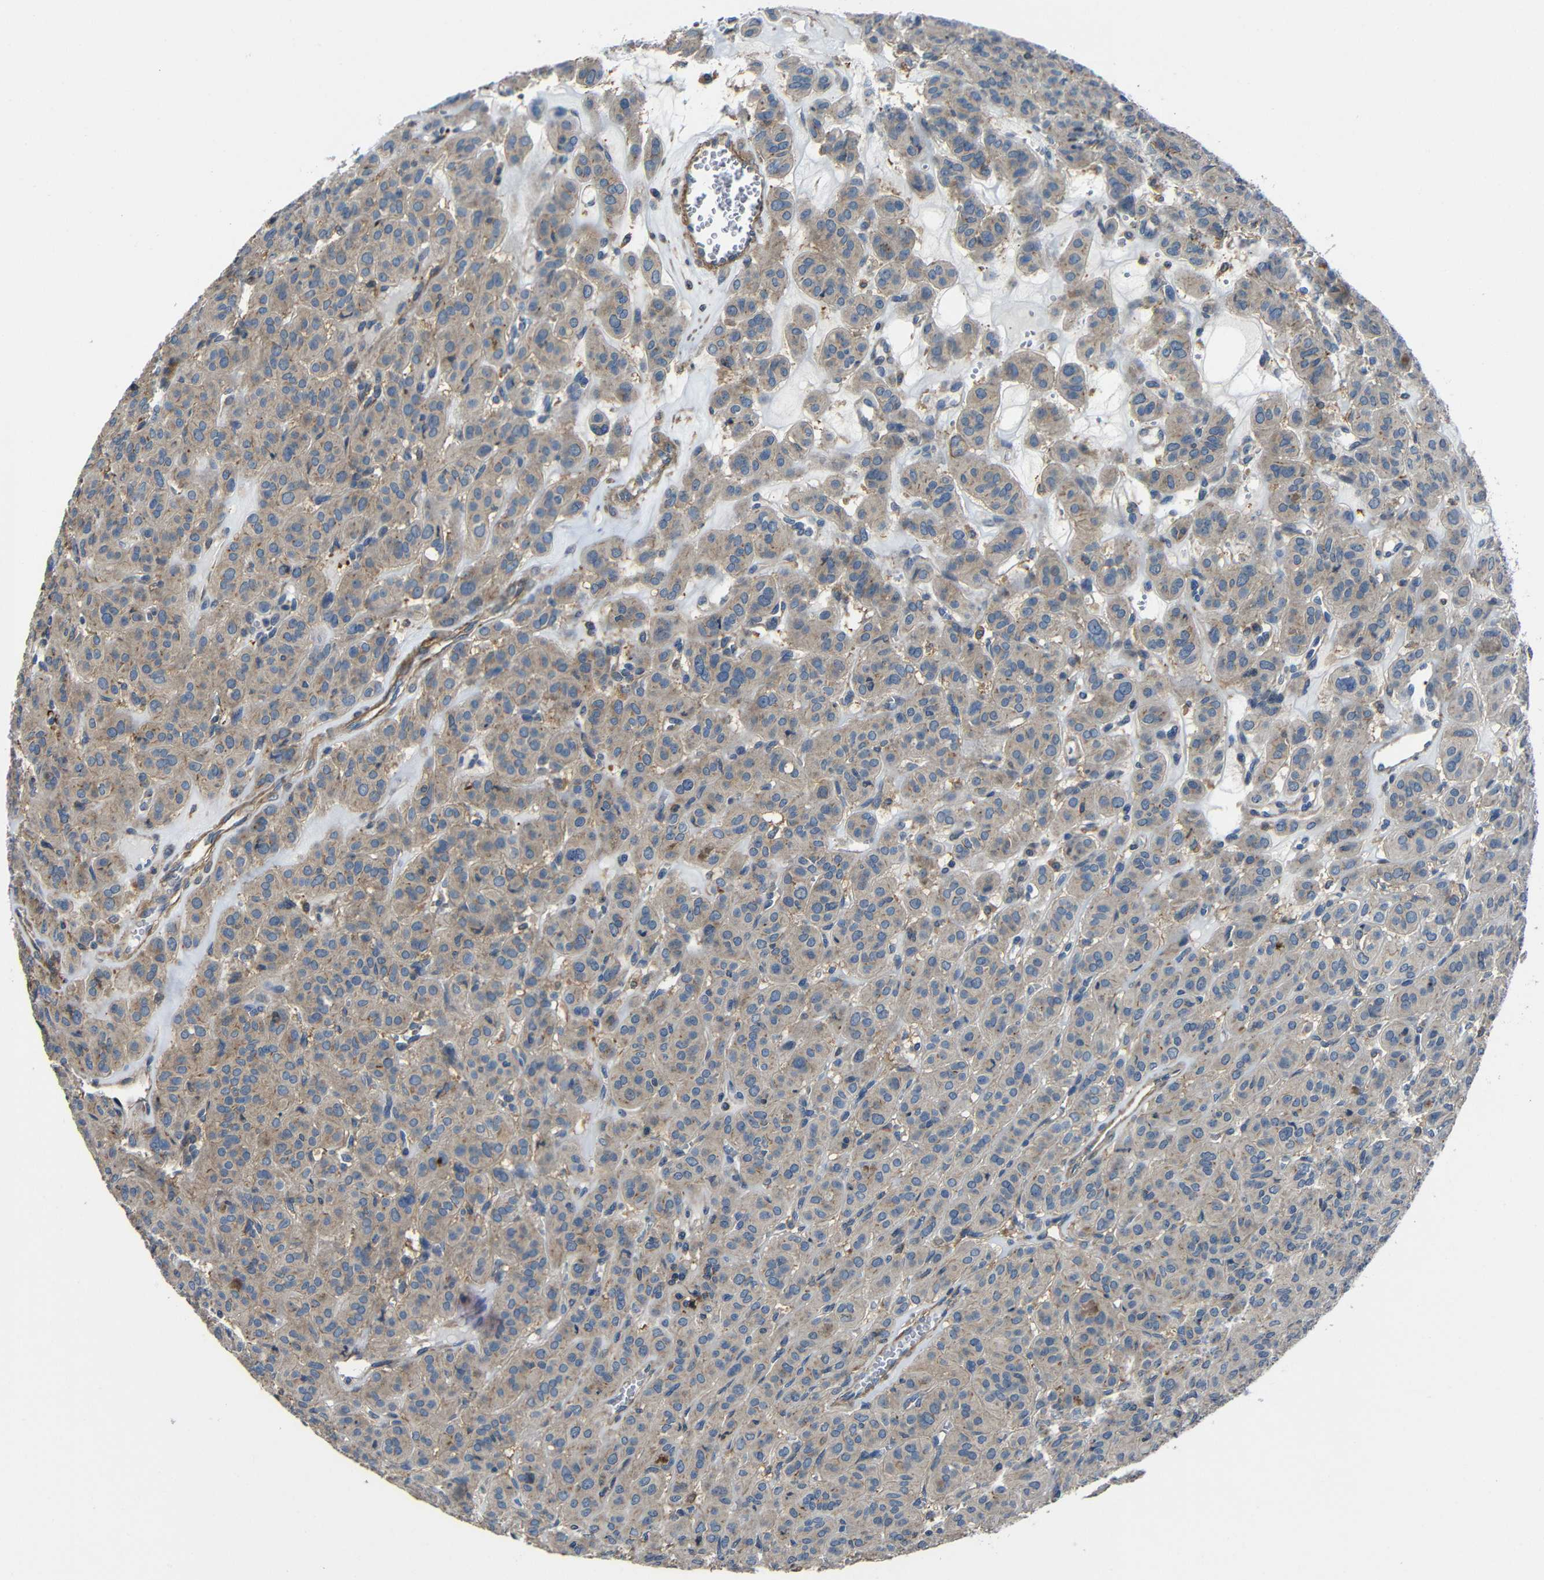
{"staining": {"intensity": "moderate", "quantity": "25%-75%", "location": "cytoplasmic/membranous"}, "tissue": "thyroid cancer", "cell_type": "Tumor cells", "image_type": "cancer", "snomed": [{"axis": "morphology", "description": "Follicular adenoma carcinoma, NOS"}, {"axis": "topography", "description": "Thyroid gland"}], "caption": "This is an image of immunohistochemistry (IHC) staining of thyroid cancer (follicular adenoma carcinoma), which shows moderate staining in the cytoplasmic/membranous of tumor cells.", "gene": "GDI1", "patient": {"sex": "female", "age": 71}}